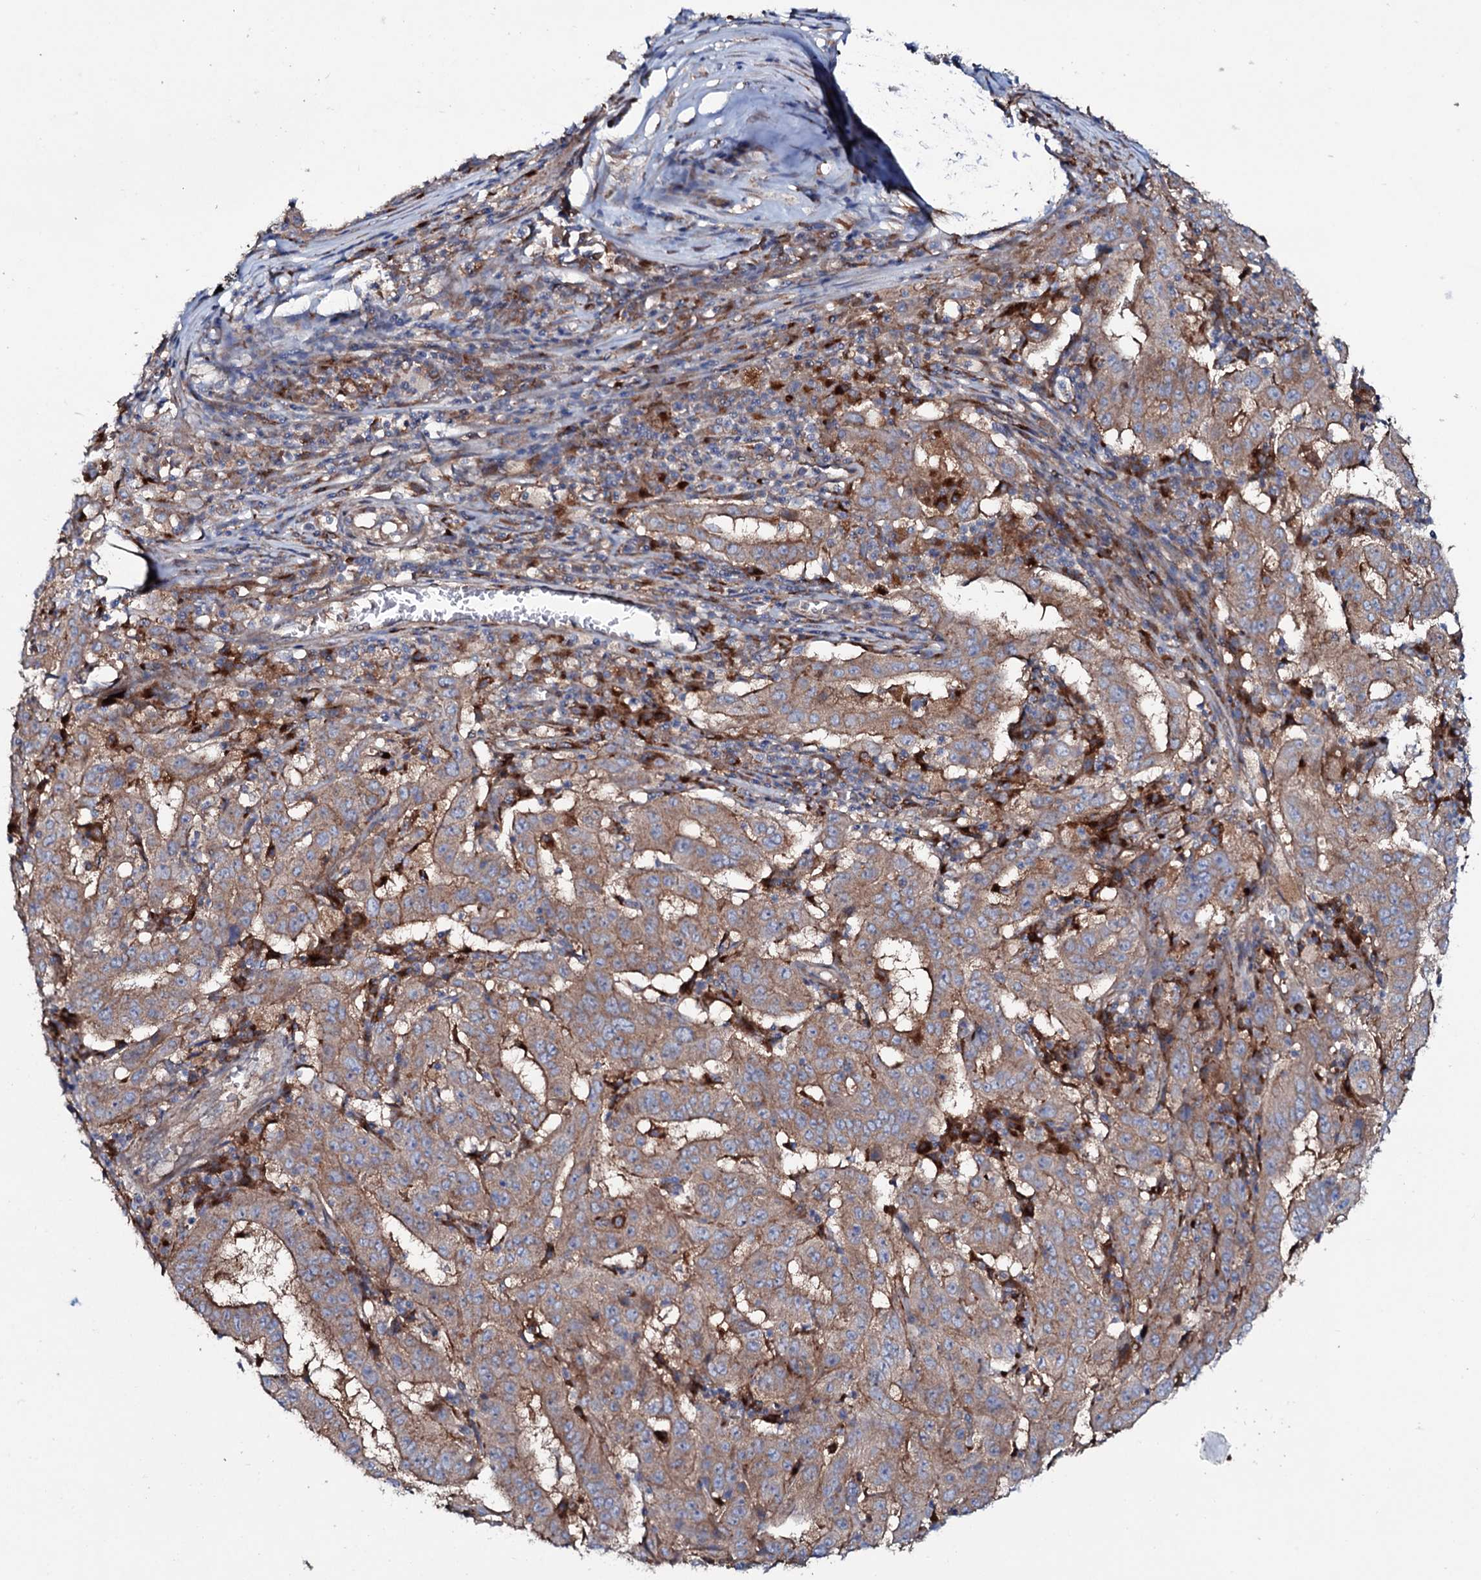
{"staining": {"intensity": "moderate", "quantity": ">75%", "location": "cytoplasmic/membranous"}, "tissue": "pancreatic cancer", "cell_type": "Tumor cells", "image_type": "cancer", "snomed": [{"axis": "morphology", "description": "Adenocarcinoma, NOS"}, {"axis": "topography", "description": "Pancreas"}], "caption": "This is an image of immunohistochemistry staining of adenocarcinoma (pancreatic), which shows moderate staining in the cytoplasmic/membranous of tumor cells.", "gene": "P2RX4", "patient": {"sex": "male", "age": 63}}